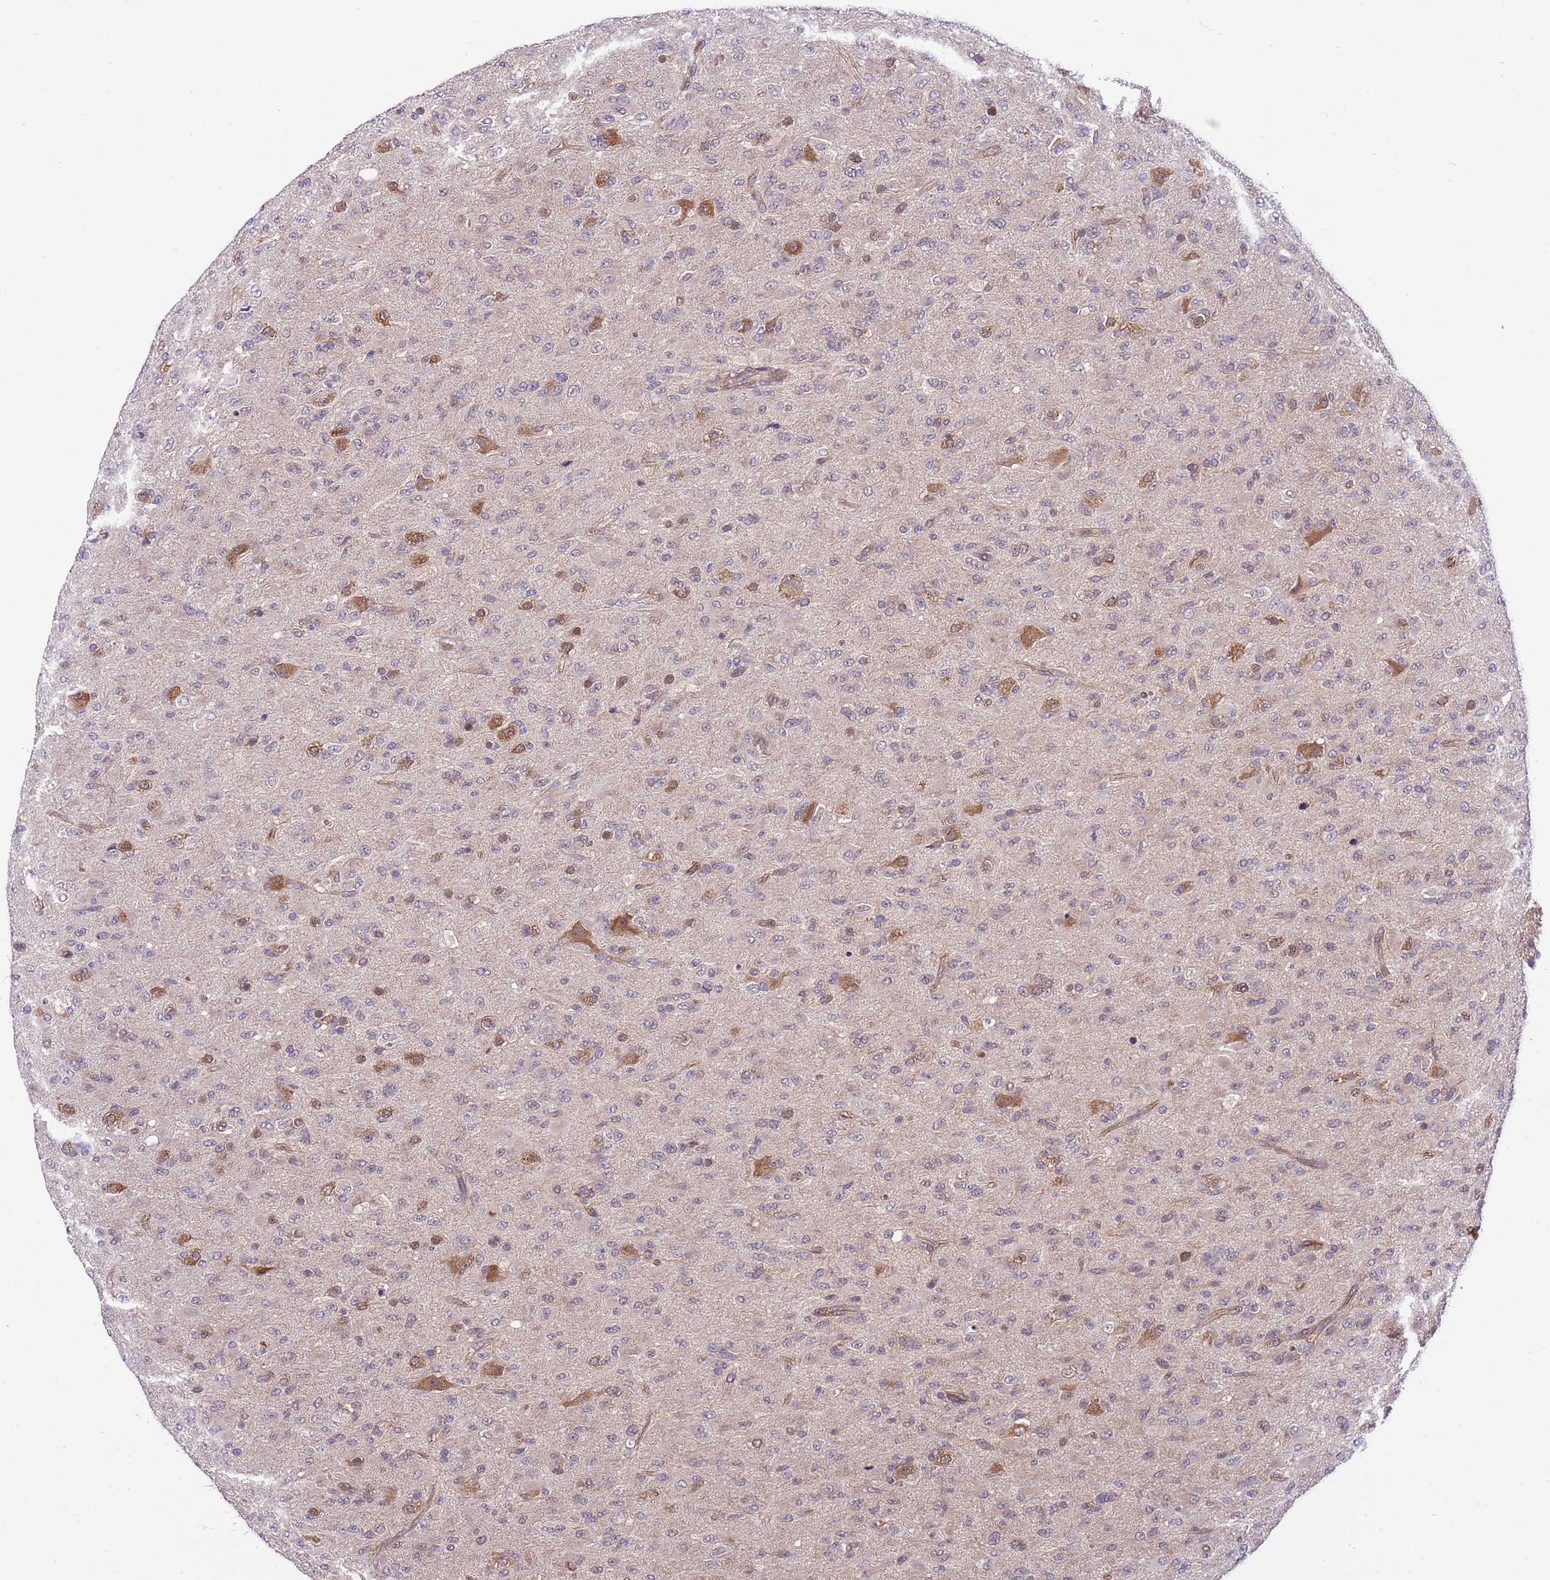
{"staining": {"intensity": "moderate", "quantity": "<25%", "location": "cytoplasmic/membranous,nuclear"}, "tissue": "glioma", "cell_type": "Tumor cells", "image_type": "cancer", "snomed": [{"axis": "morphology", "description": "Glioma, malignant, Low grade"}, {"axis": "topography", "description": "Brain"}], "caption": "High-magnification brightfield microscopy of glioma stained with DAB (brown) and counterstained with hematoxylin (blue). tumor cells exhibit moderate cytoplasmic/membranous and nuclear positivity is appreciated in about<25% of cells.", "gene": "DONSON", "patient": {"sex": "male", "age": 65}}